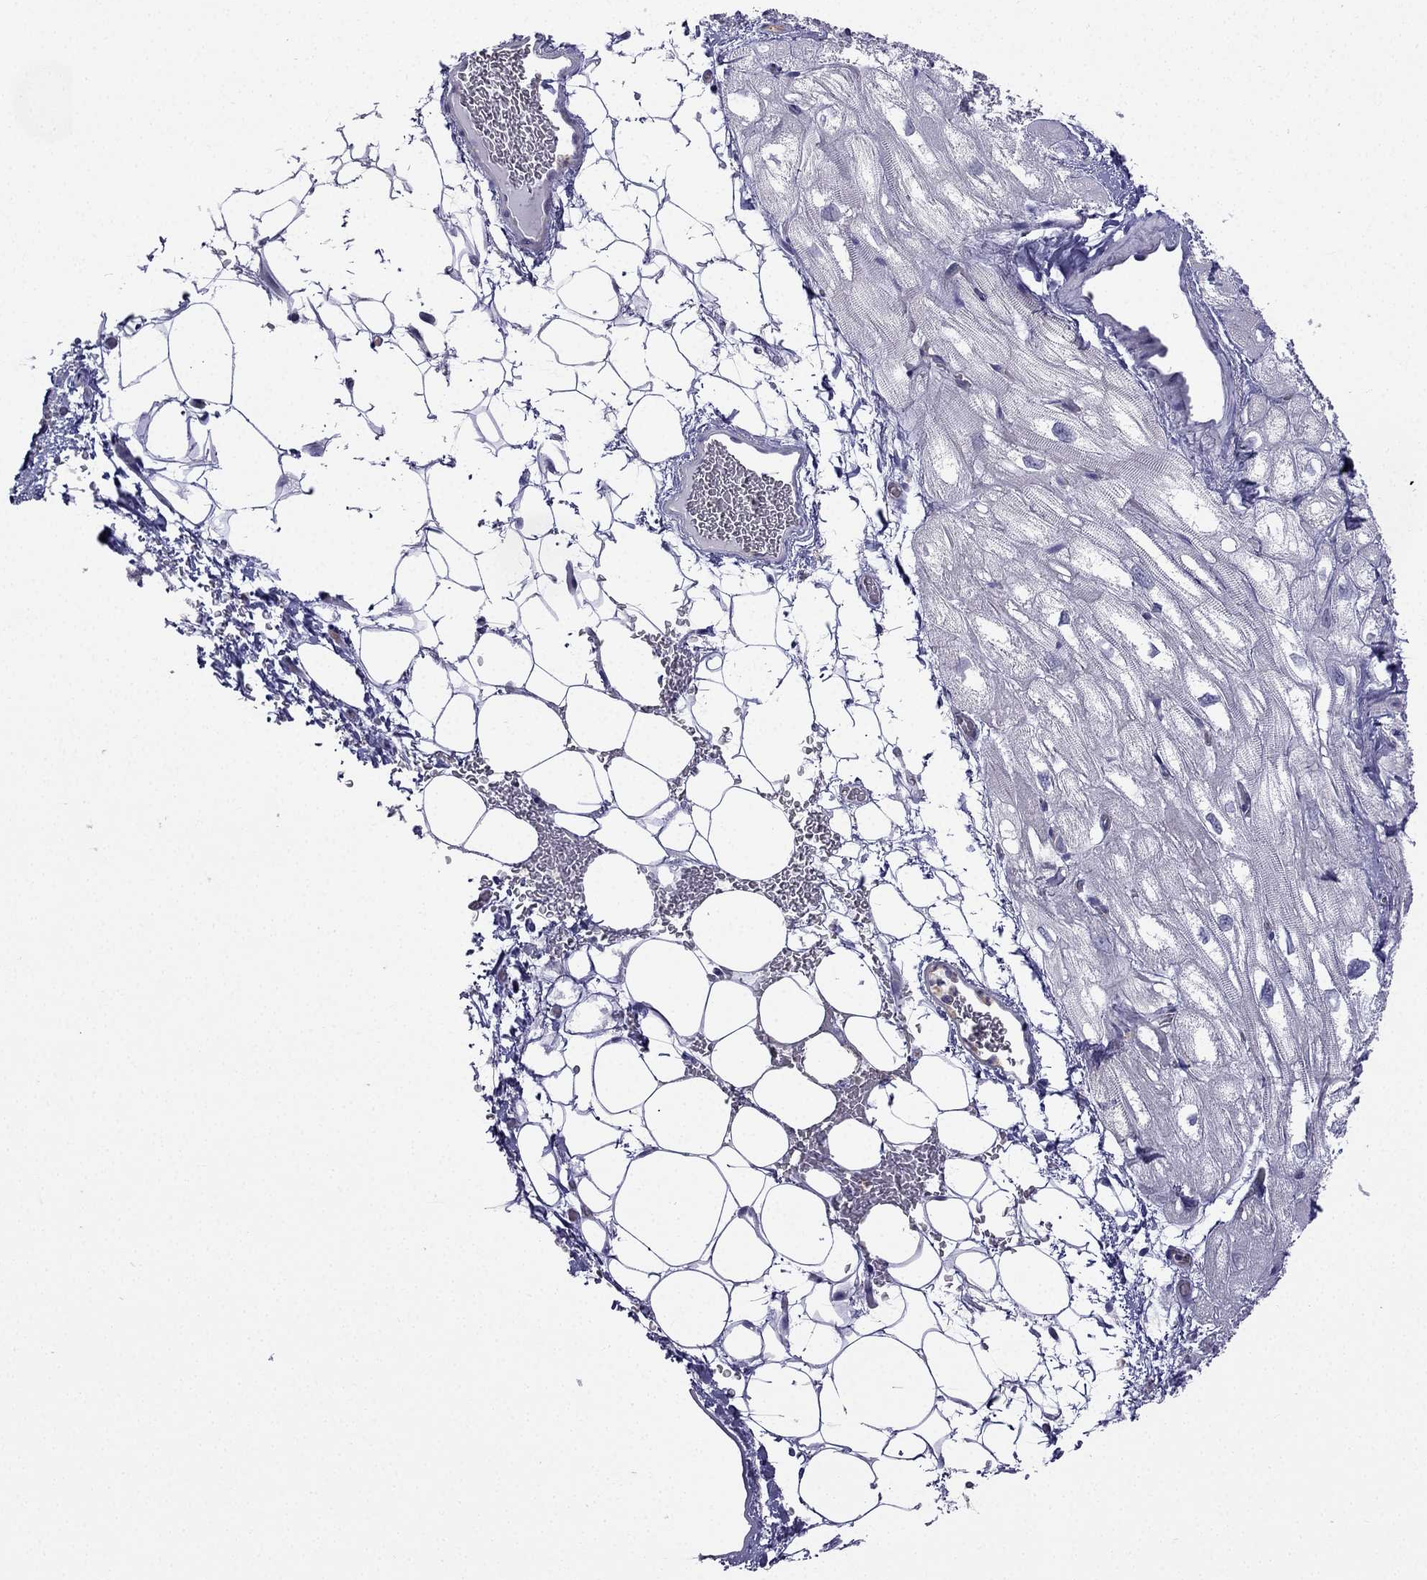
{"staining": {"intensity": "negative", "quantity": "none", "location": "none"}, "tissue": "heart muscle", "cell_type": "Cardiomyocytes", "image_type": "normal", "snomed": [{"axis": "morphology", "description": "Normal tissue, NOS"}, {"axis": "topography", "description": "Heart"}], "caption": "IHC photomicrograph of normal human heart muscle stained for a protein (brown), which exhibits no staining in cardiomyocytes. The staining is performed using DAB brown chromogen with nuclei counter-stained in using hematoxylin.", "gene": "GJA8", "patient": {"sex": "male", "age": 61}}